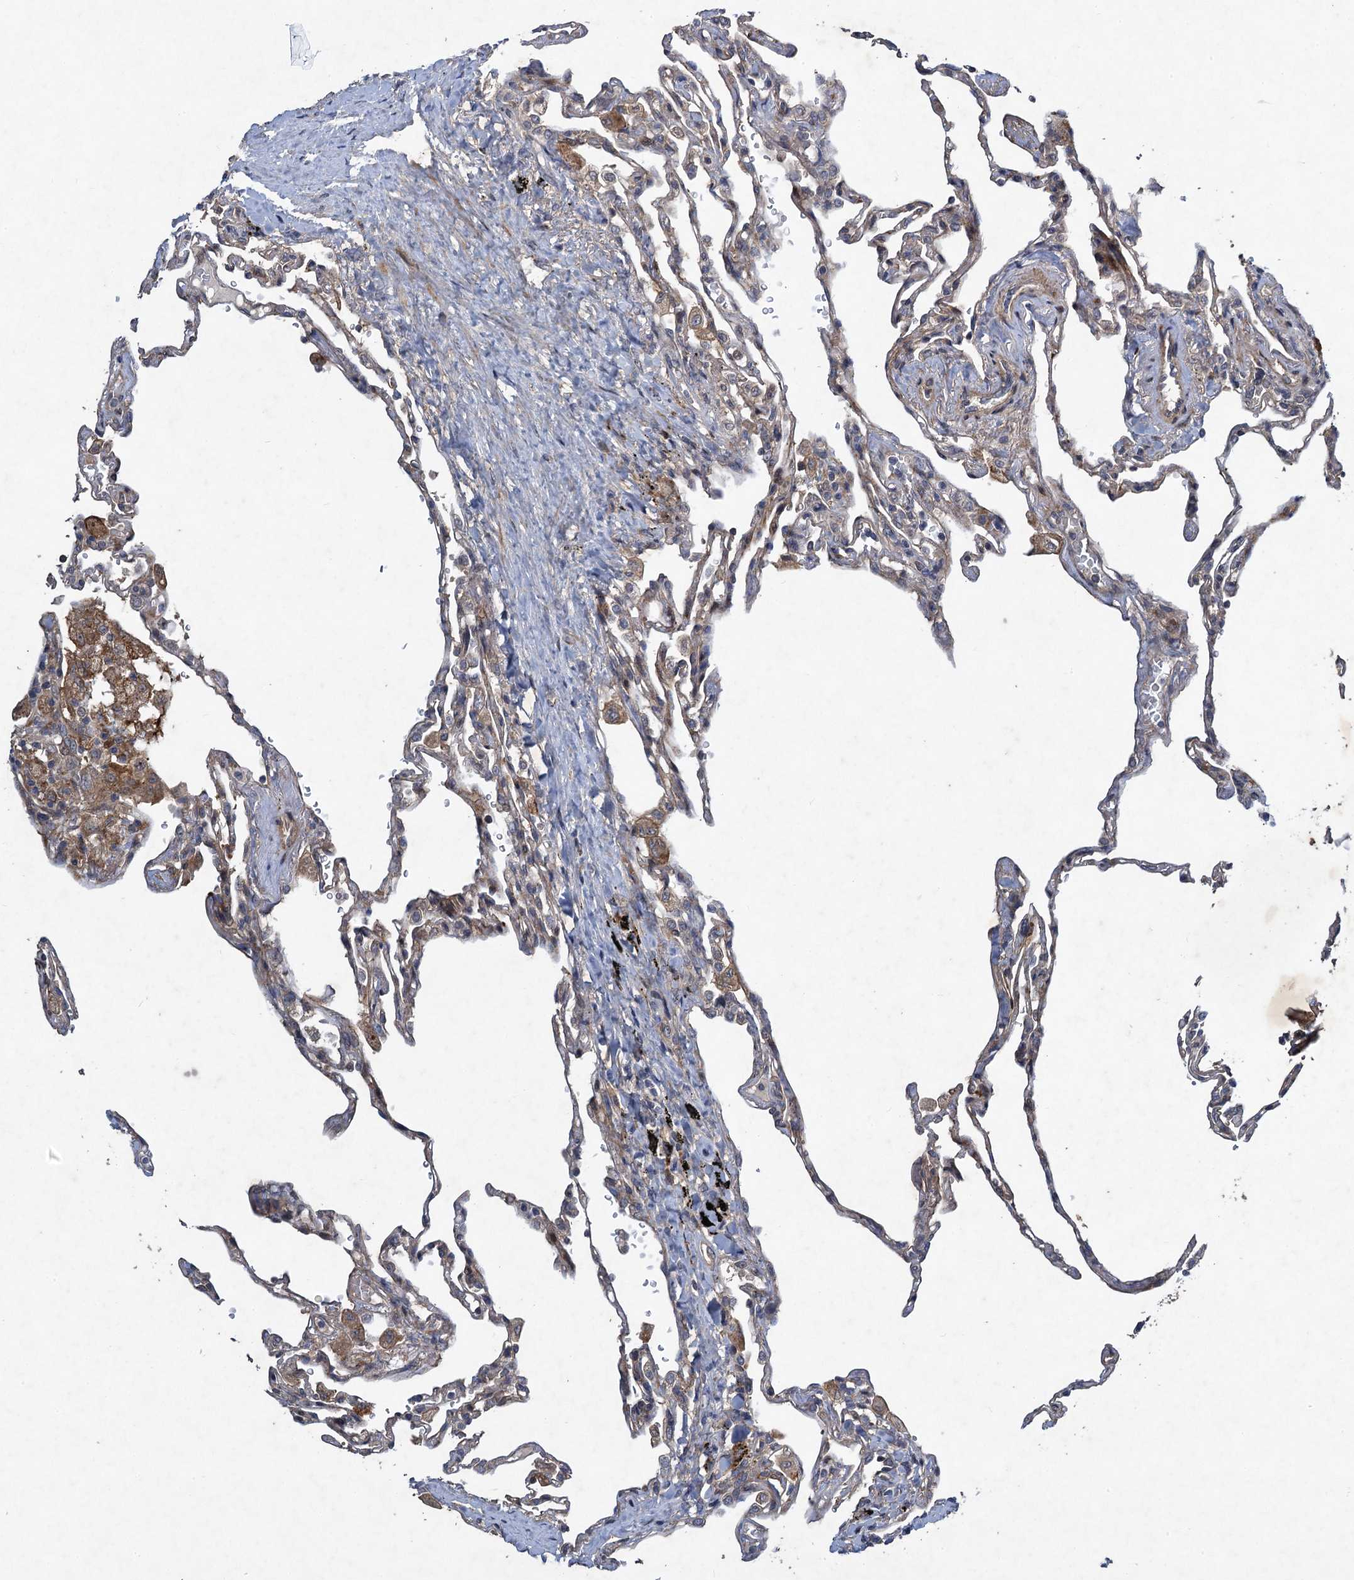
{"staining": {"intensity": "weak", "quantity": "<25%", "location": "cytoplasmic/membranous"}, "tissue": "lung", "cell_type": "Alveolar cells", "image_type": "normal", "snomed": [{"axis": "morphology", "description": "Normal tissue, NOS"}, {"axis": "topography", "description": "Lung"}], "caption": "Human lung stained for a protein using immunohistochemistry (IHC) displays no expression in alveolar cells.", "gene": "NUDT22", "patient": {"sex": "male", "age": 59}}